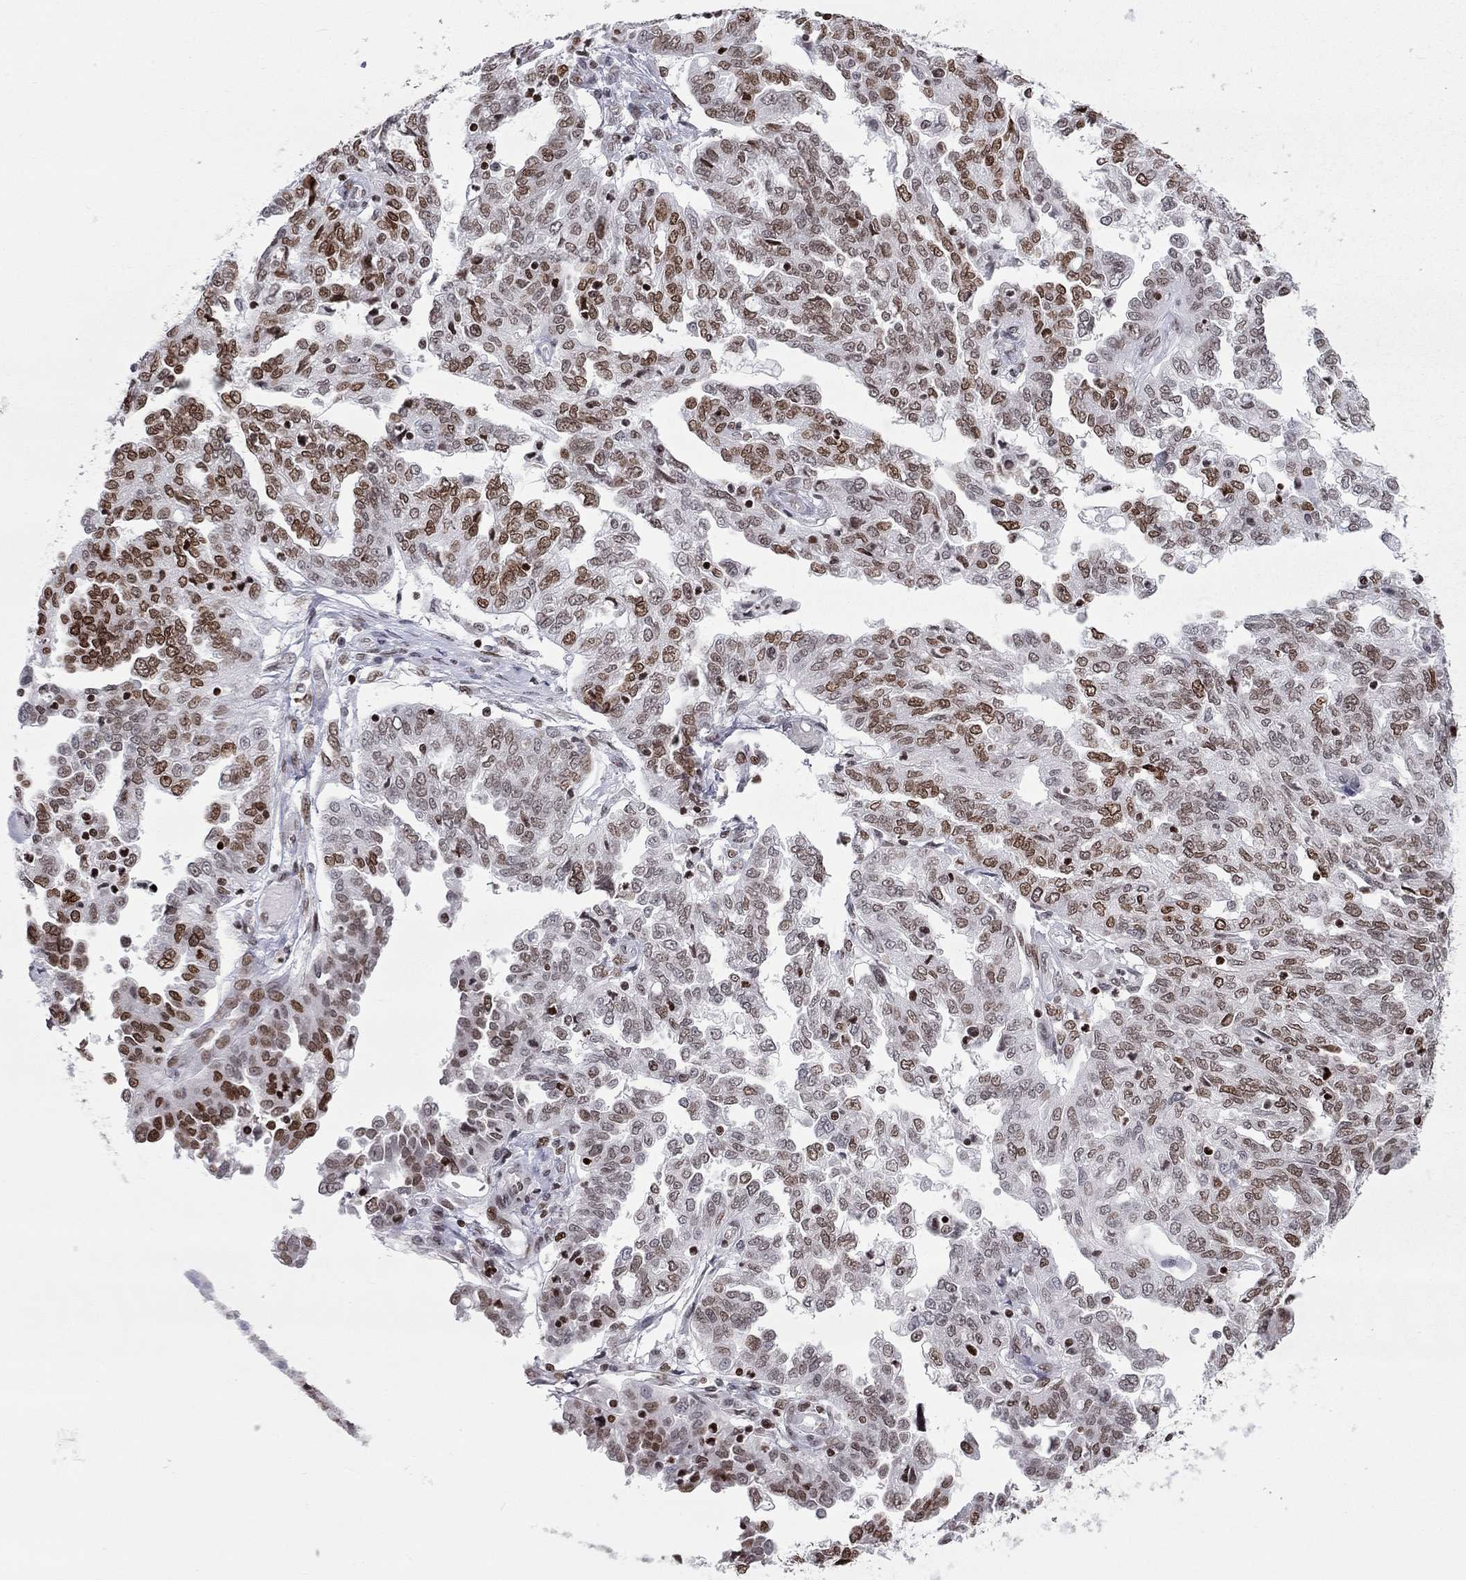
{"staining": {"intensity": "moderate", "quantity": "25%-75%", "location": "nuclear"}, "tissue": "ovarian cancer", "cell_type": "Tumor cells", "image_type": "cancer", "snomed": [{"axis": "morphology", "description": "Cystadenocarcinoma, serous, NOS"}, {"axis": "topography", "description": "Ovary"}], "caption": "The image reveals immunohistochemical staining of ovarian cancer. There is moderate nuclear staining is present in about 25%-75% of tumor cells. Ihc stains the protein of interest in brown and the nuclei are stained blue.", "gene": "H2AX", "patient": {"sex": "female", "age": 67}}